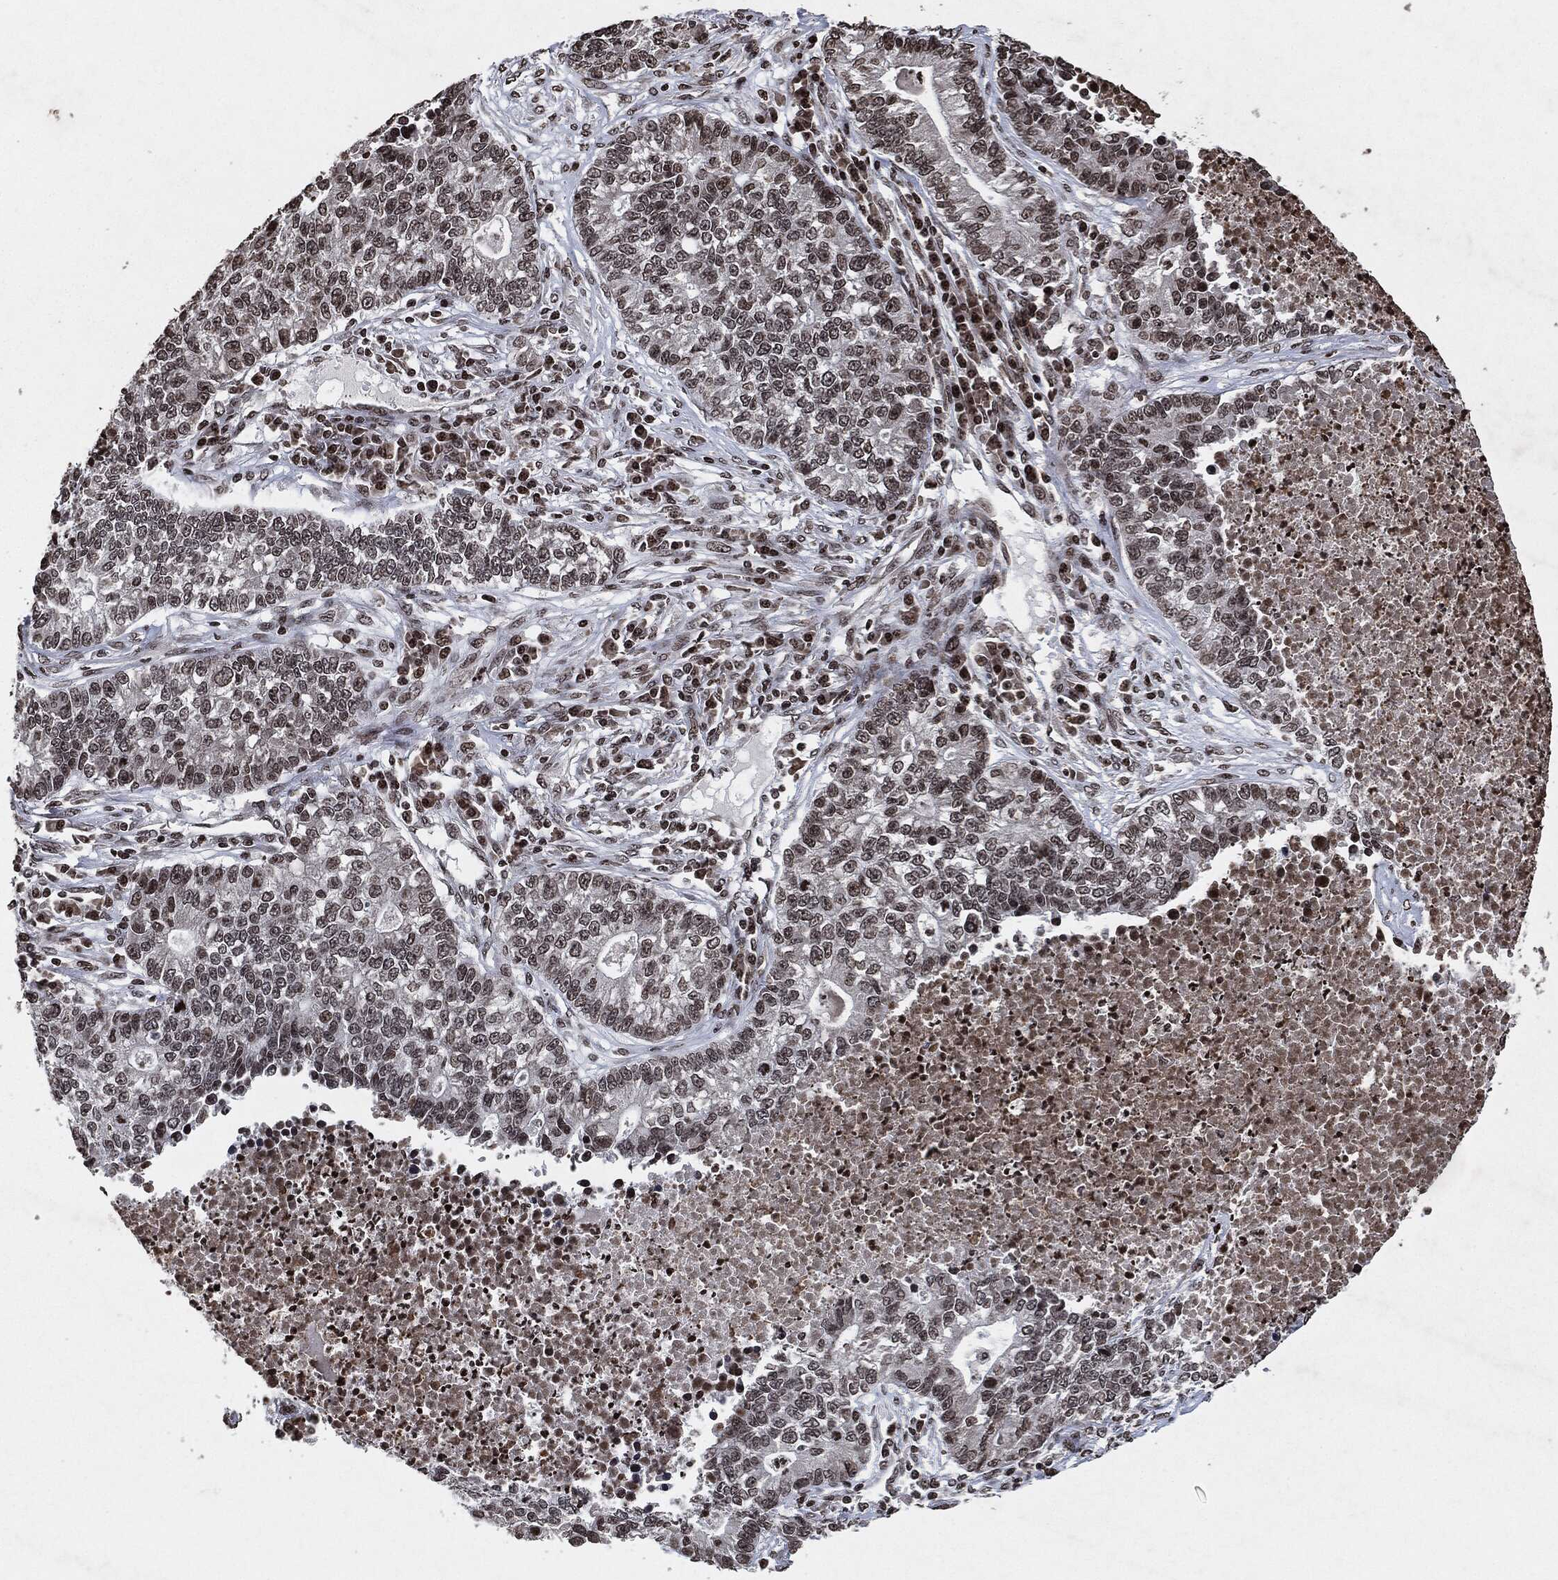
{"staining": {"intensity": "negative", "quantity": "none", "location": "none"}, "tissue": "lung cancer", "cell_type": "Tumor cells", "image_type": "cancer", "snomed": [{"axis": "morphology", "description": "Adenocarcinoma, NOS"}, {"axis": "topography", "description": "Lung"}], "caption": "DAB (3,3'-diaminobenzidine) immunohistochemical staining of human adenocarcinoma (lung) displays no significant expression in tumor cells.", "gene": "JUN", "patient": {"sex": "male", "age": 57}}